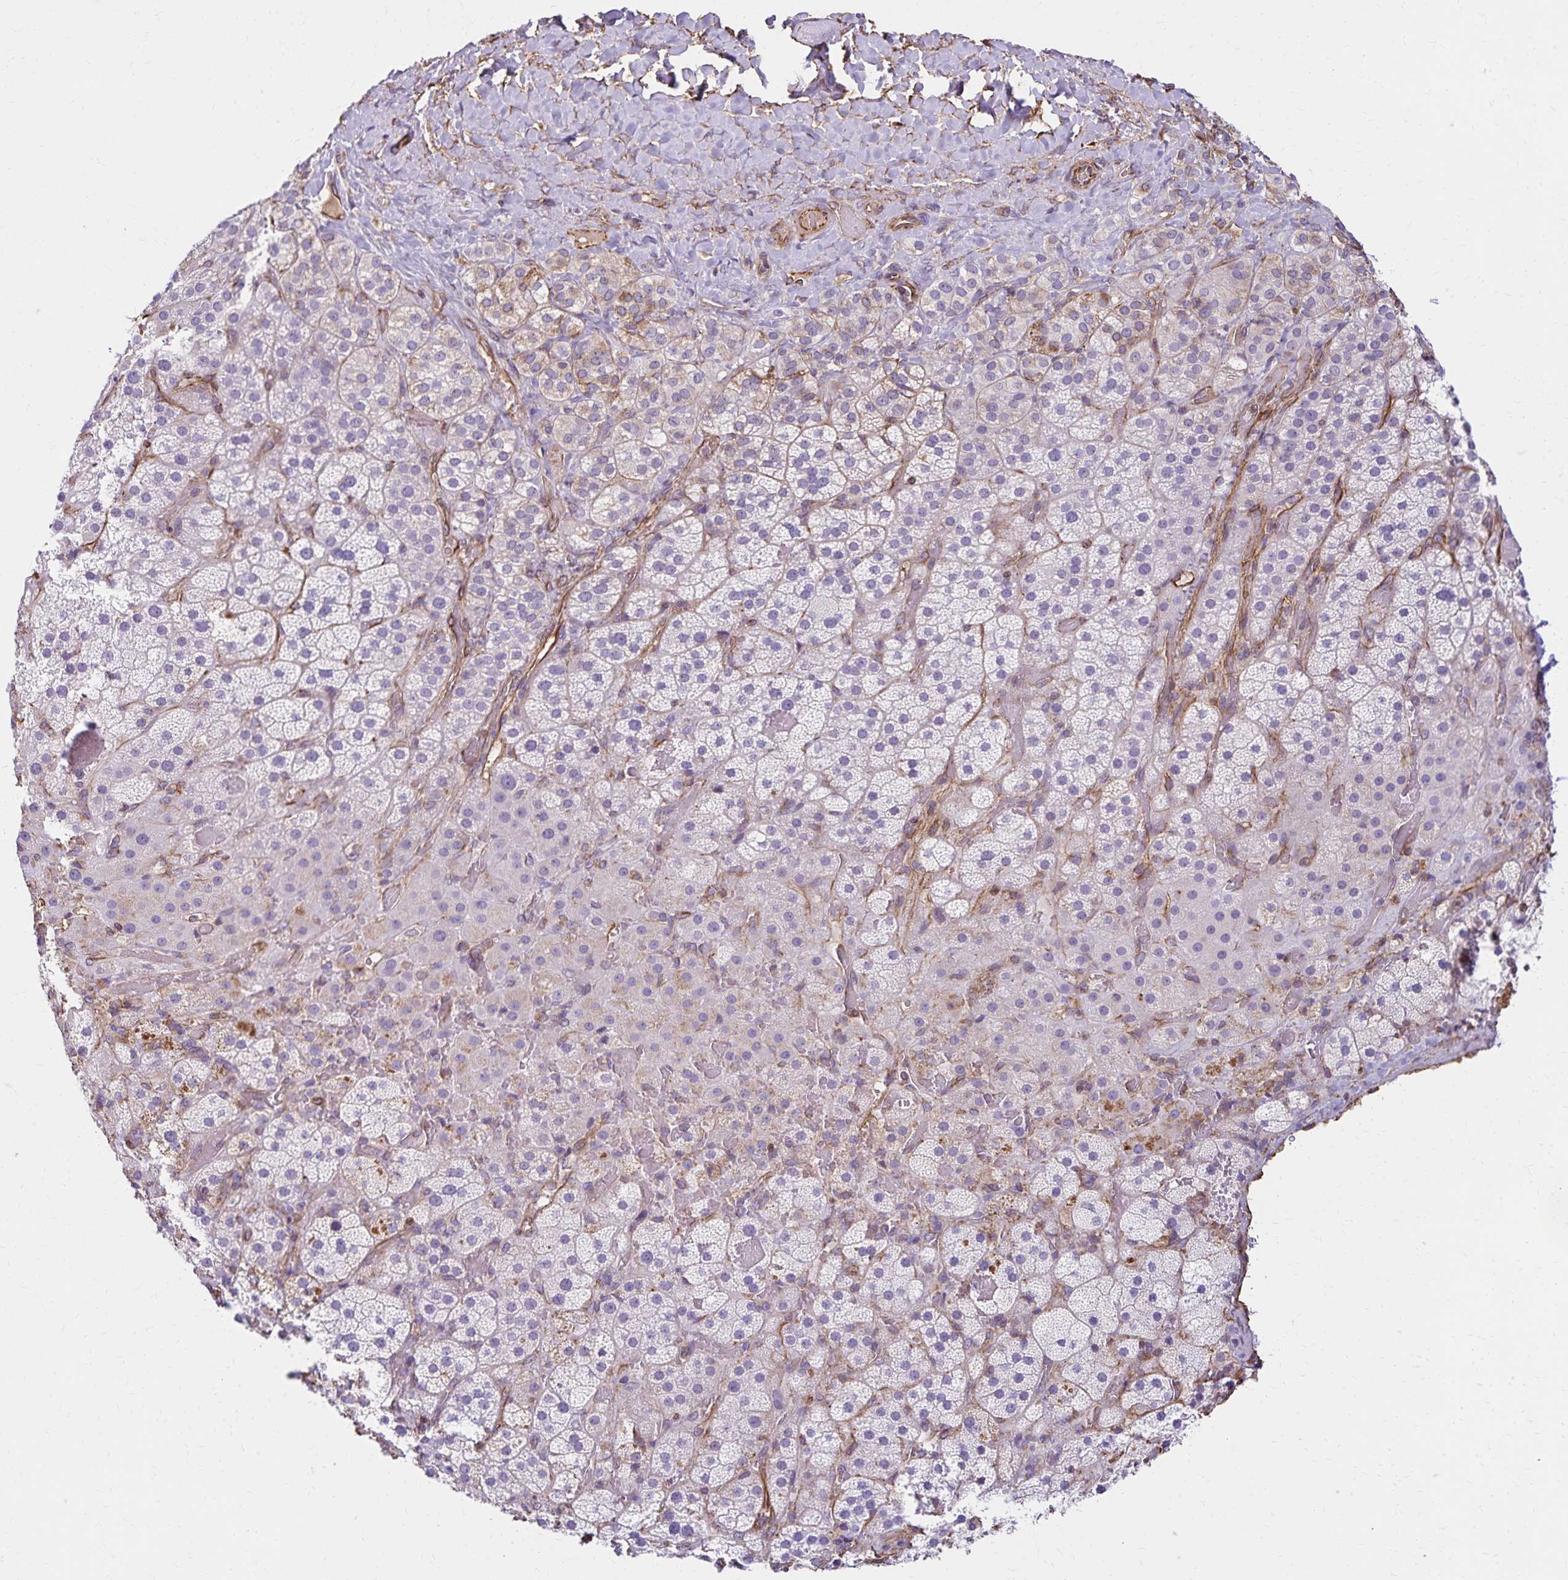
{"staining": {"intensity": "moderate", "quantity": "<25%", "location": "cytoplasmic/membranous"}, "tissue": "adrenal gland", "cell_type": "Glandular cells", "image_type": "normal", "snomed": [{"axis": "morphology", "description": "Normal tissue, NOS"}, {"axis": "topography", "description": "Adrenal gland"}], "caption": "Approximately <25% of glandular cells in unremarkable adrenal gland display moderate cytoplasmic/membranous protein staining as visualized by brown immunohistochemical staining.", "gene": "TRPV6", "patient": {"sex": "male", "age": 57}}